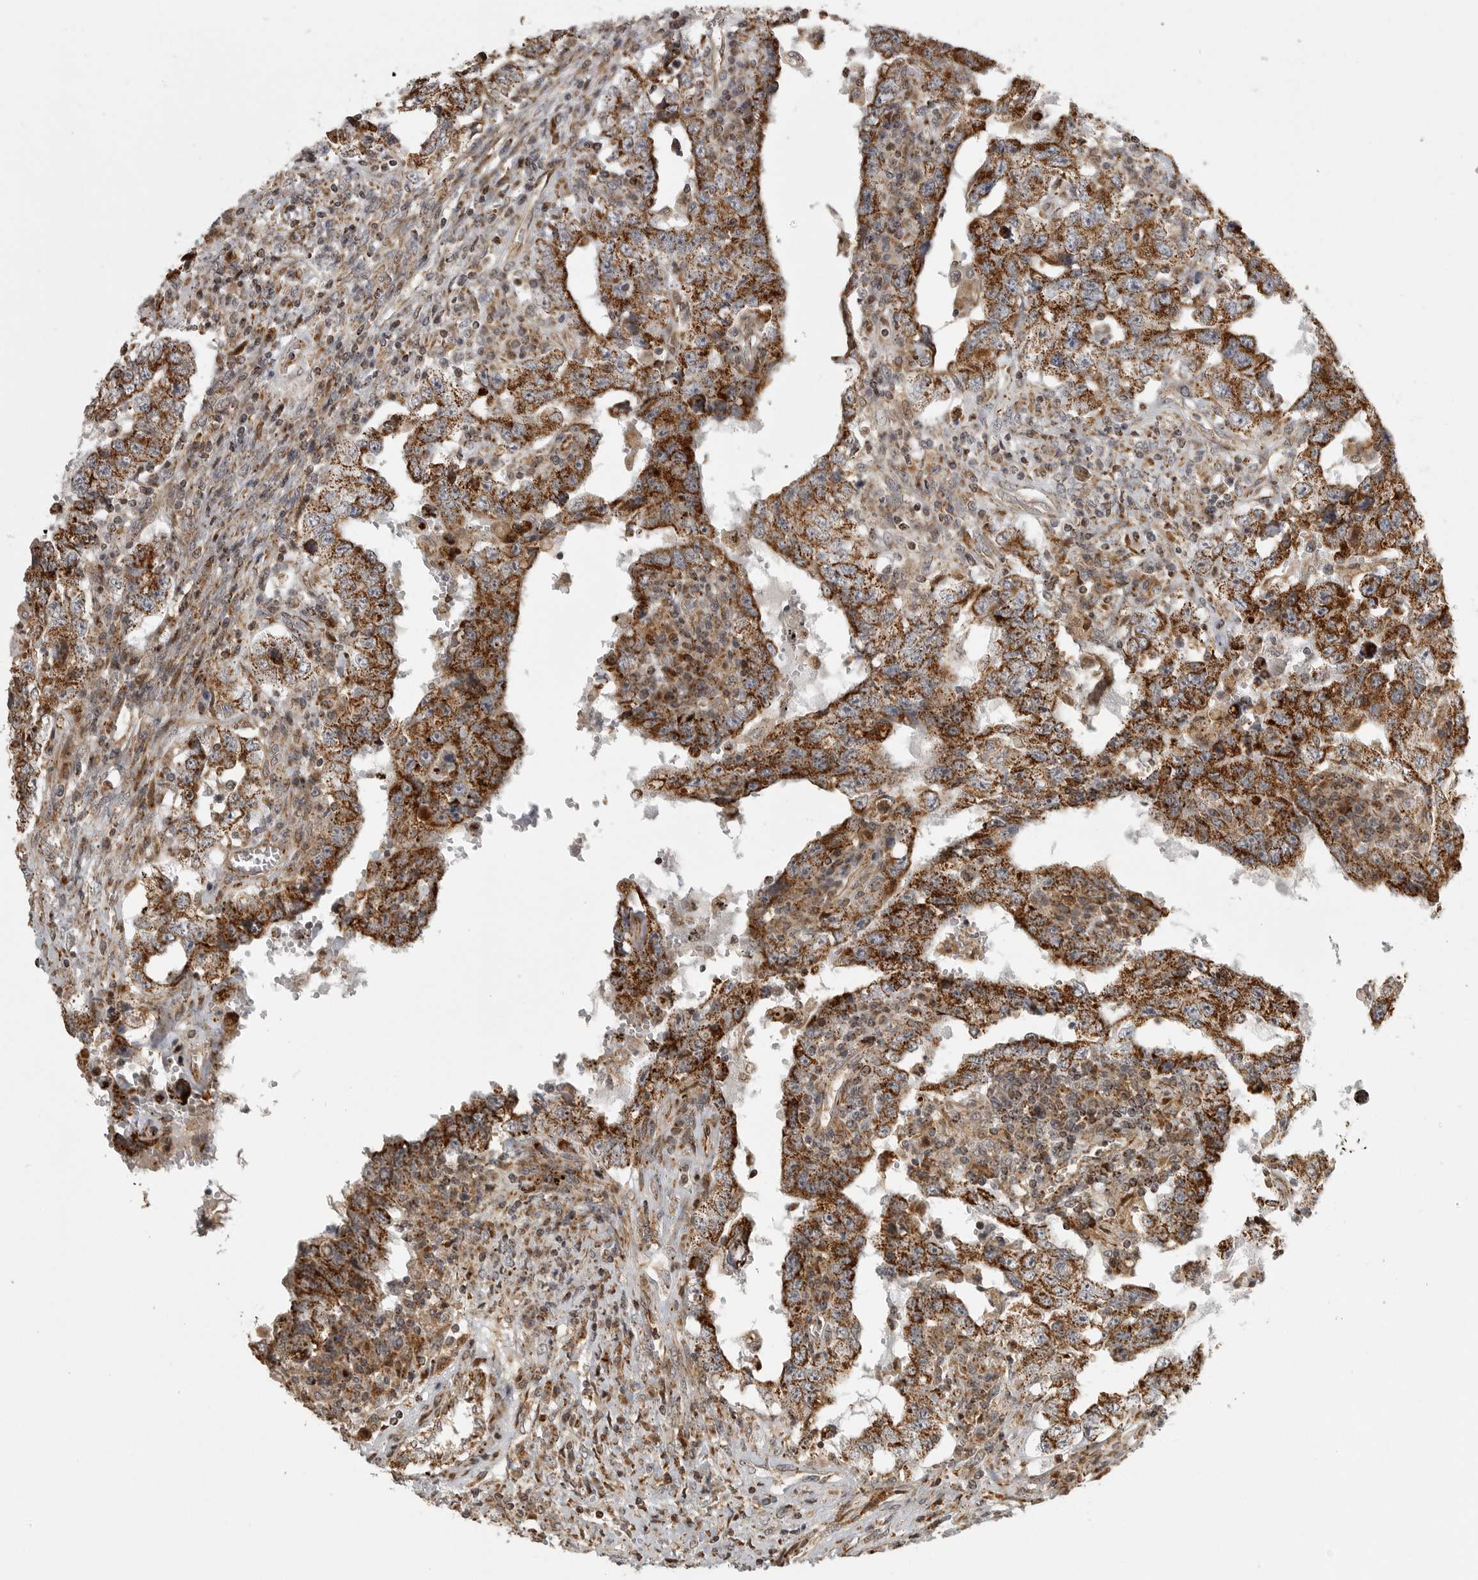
{"staining": {"intensity": "strong", "quantity": ">75%", "location": "cytoplasmic/membranous"}, "tissue": "testis cancer", "cell_type": "Tumor cells", "image_type": "cancer", "snomed": [{"axis": "morphology", "description": "Carcinoma, Embryonal, NOS"}, {"axis": "topography", "description": "Testis"}], "caption": "Testis embryonal carcinoma tissue displays strong cytoplasmic/membranous positivity in about >75% of tumor cells", "gene": "NARS2", "patient": {"sex": "male", "age": 26}}